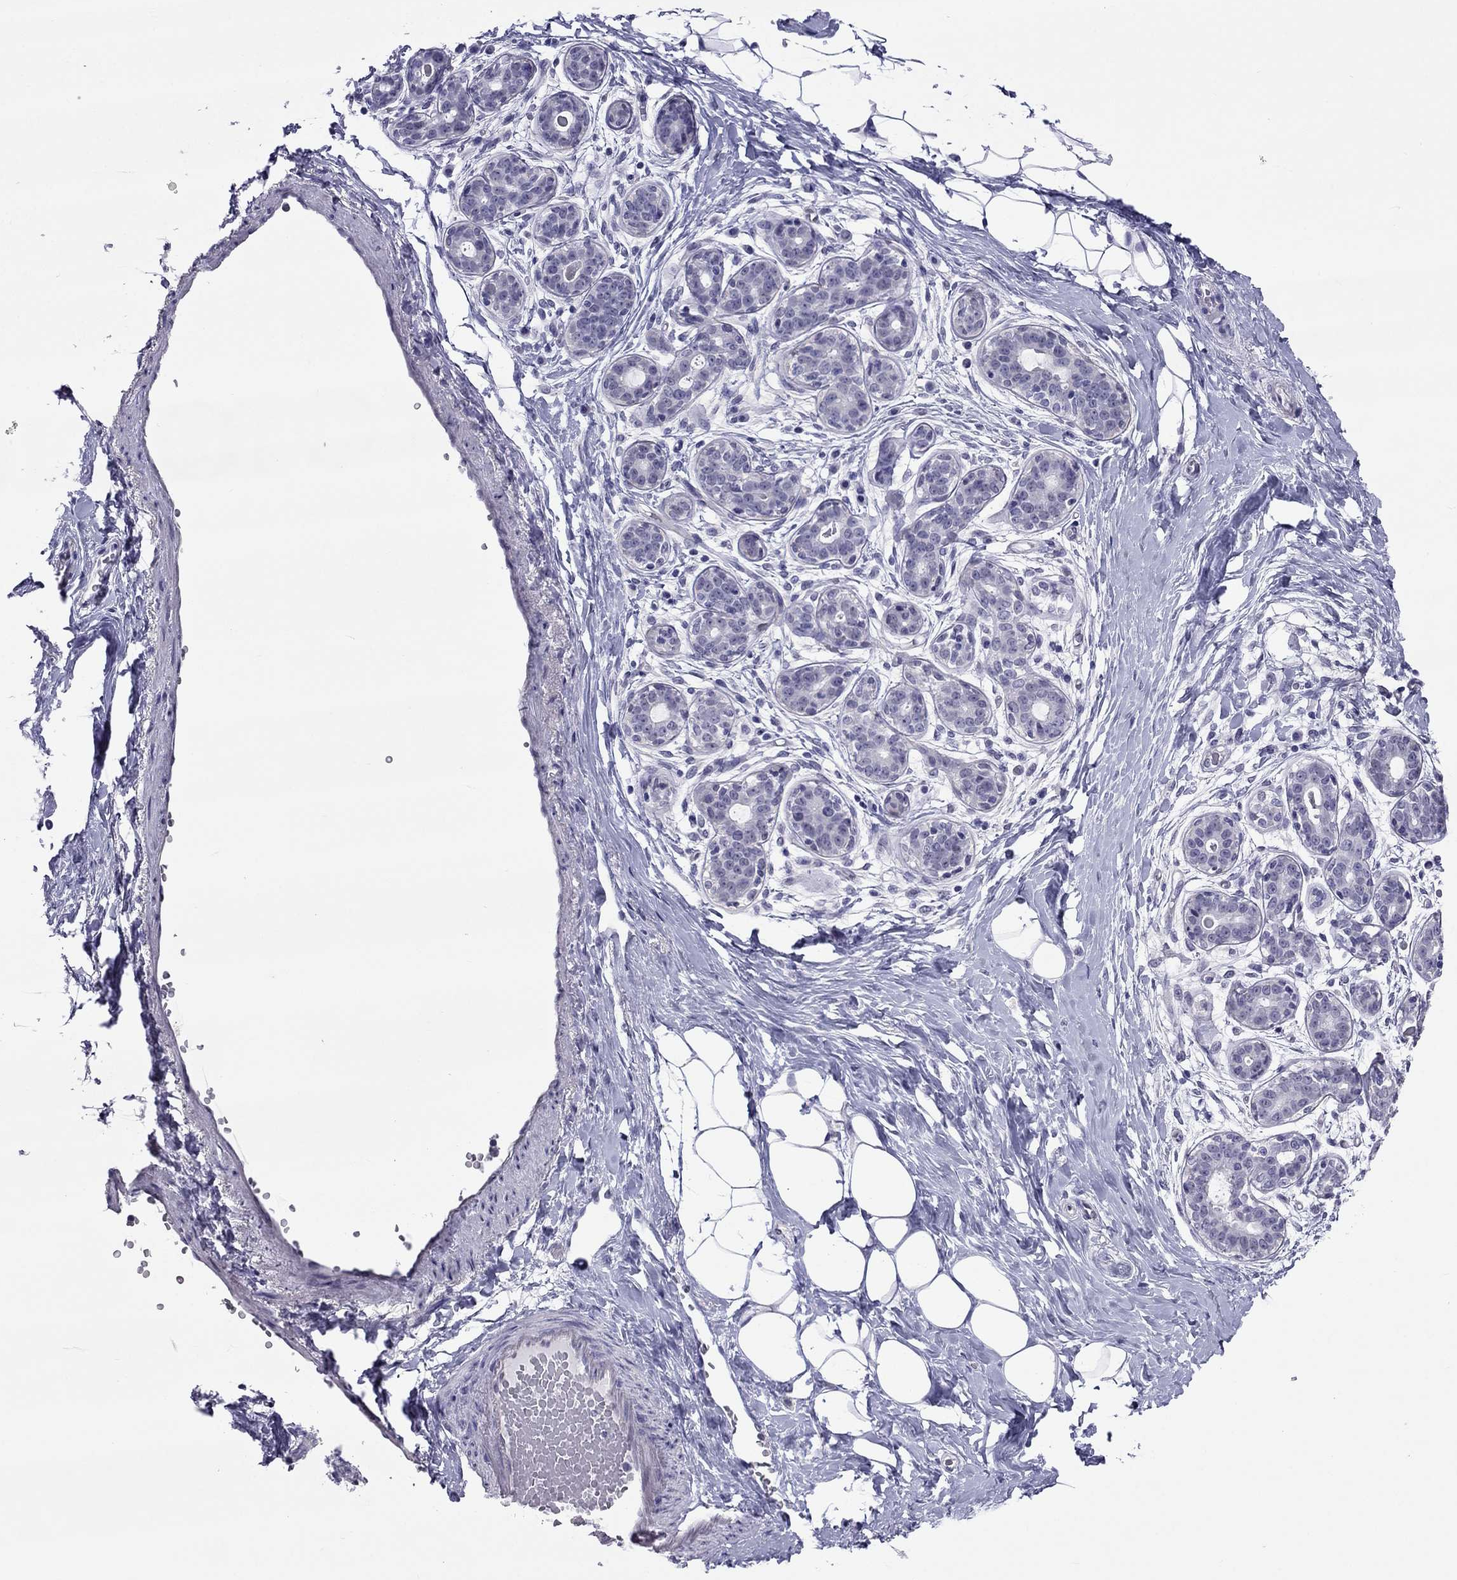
{"staining": {"intensity": "negative", "quantity": "none", "location": "none"}, "tissue": "breast", "cell_type": "Adipocytes", "image_type": "normal", "snomed": [{"axis": "morphology", "description": "Normal tissue, NOS"}, {"axis": "topography", "description": "Skin"}, {"axis": "topography", "description": "Breast"}], "caption": "The immunohistochemistry micrograph has no significant positivity in adipocytes of breast.", "gene": "CROCC2", "patient": {"sex": "female", "age": 43}}